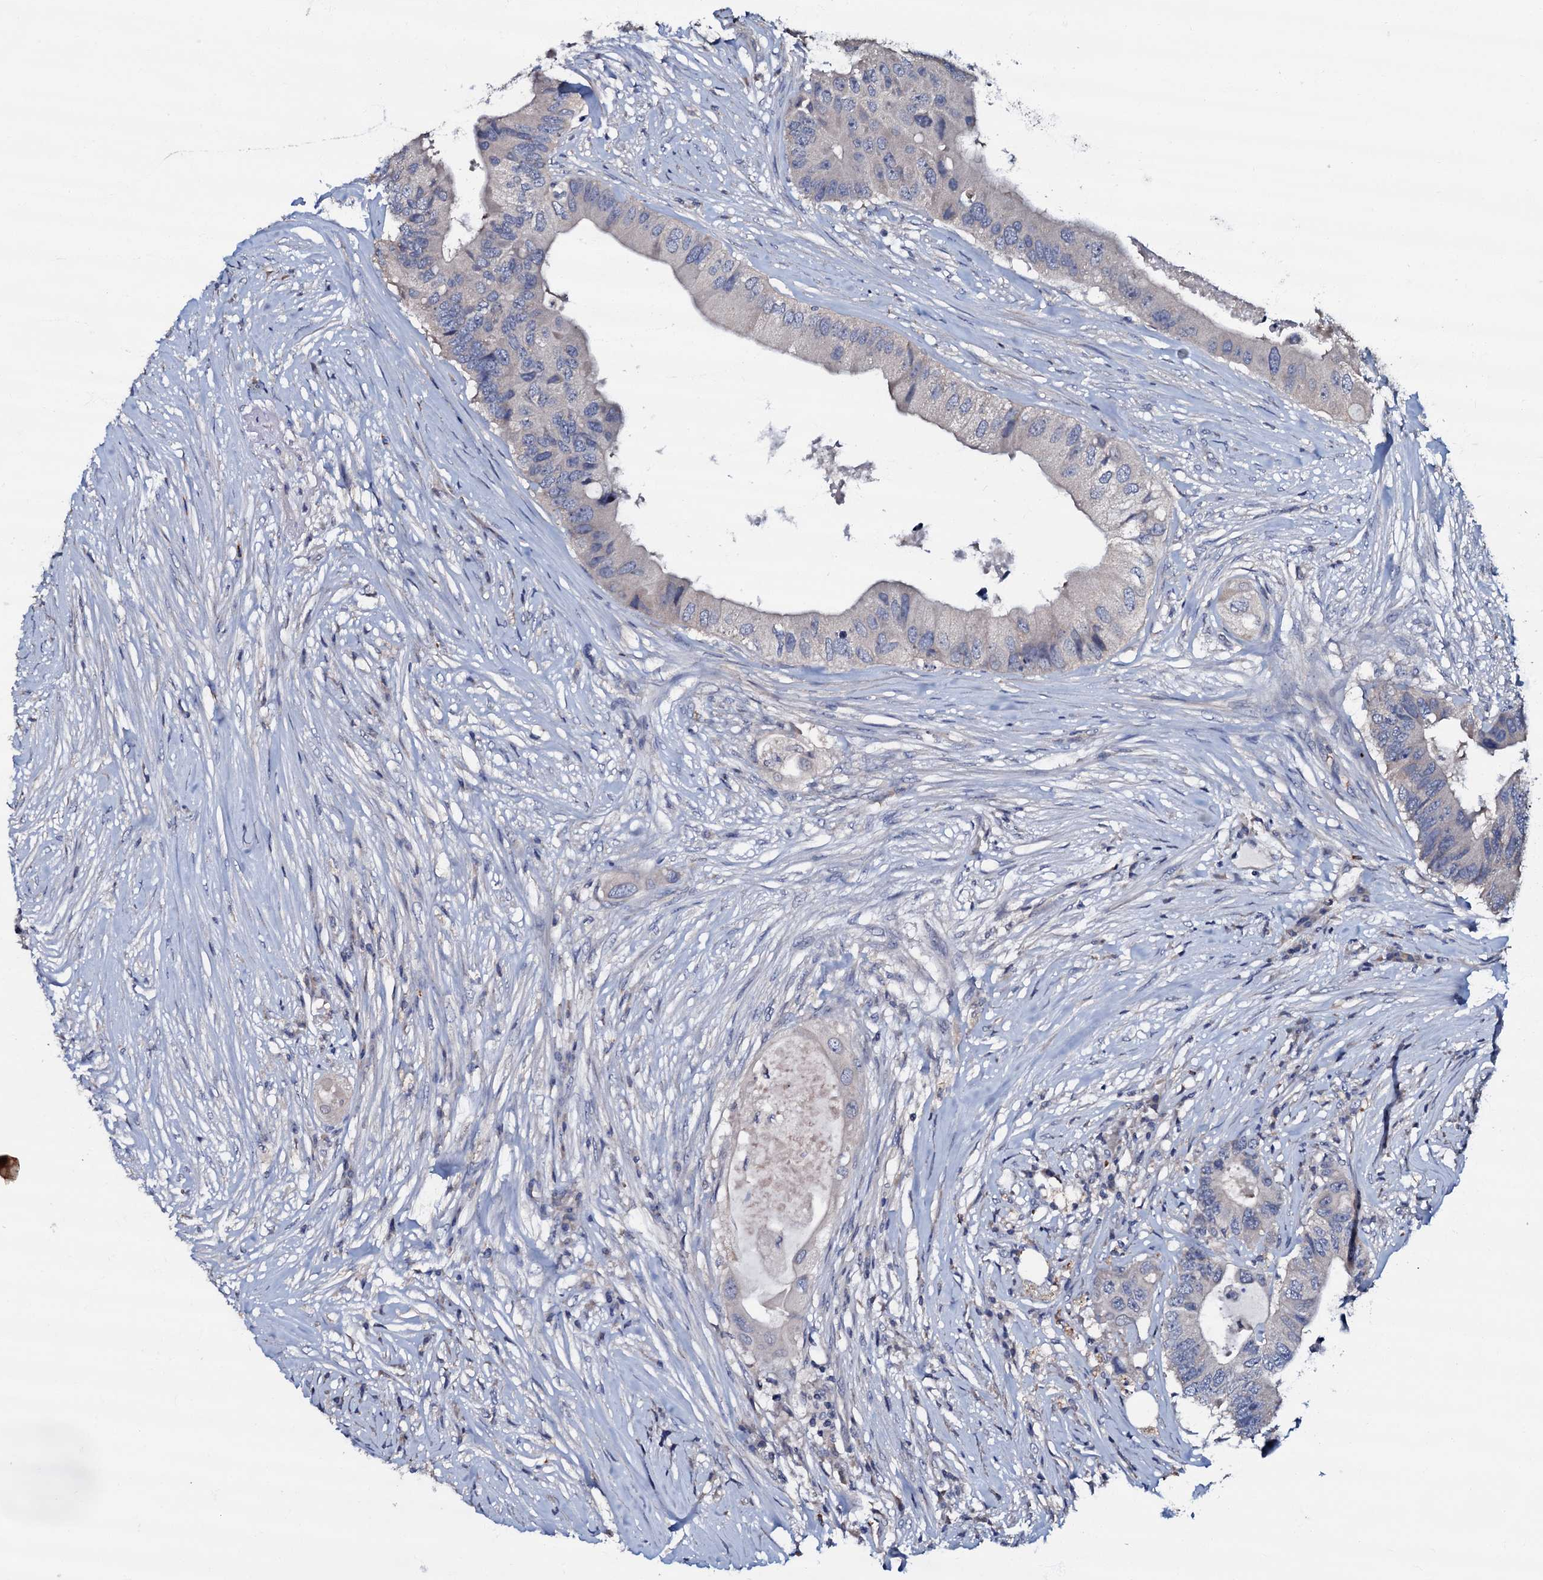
{"staining": {"intensity": "negative", "quantity": "none", "location": "none"}, "tissue": "colorectal cancer", "cell_type": "Tumor cells", "image_type": "cancer", "snomed": [{"axis": "morphology", "description": "Adenocarcinoma, NOS"}, {"axis": "topography", "description": "Colon"}], "caption": "An immunohistochemistry (IHC) image of adenocarcinoma (colorectal) is shown. There is no staining in tumor cells of adenocarcinoma (colorectal). (Brightfield microscopy of DAB IHC at high magnification).", "gene": "CPNE2", "patient": {"sex": "male", "age": 71}}